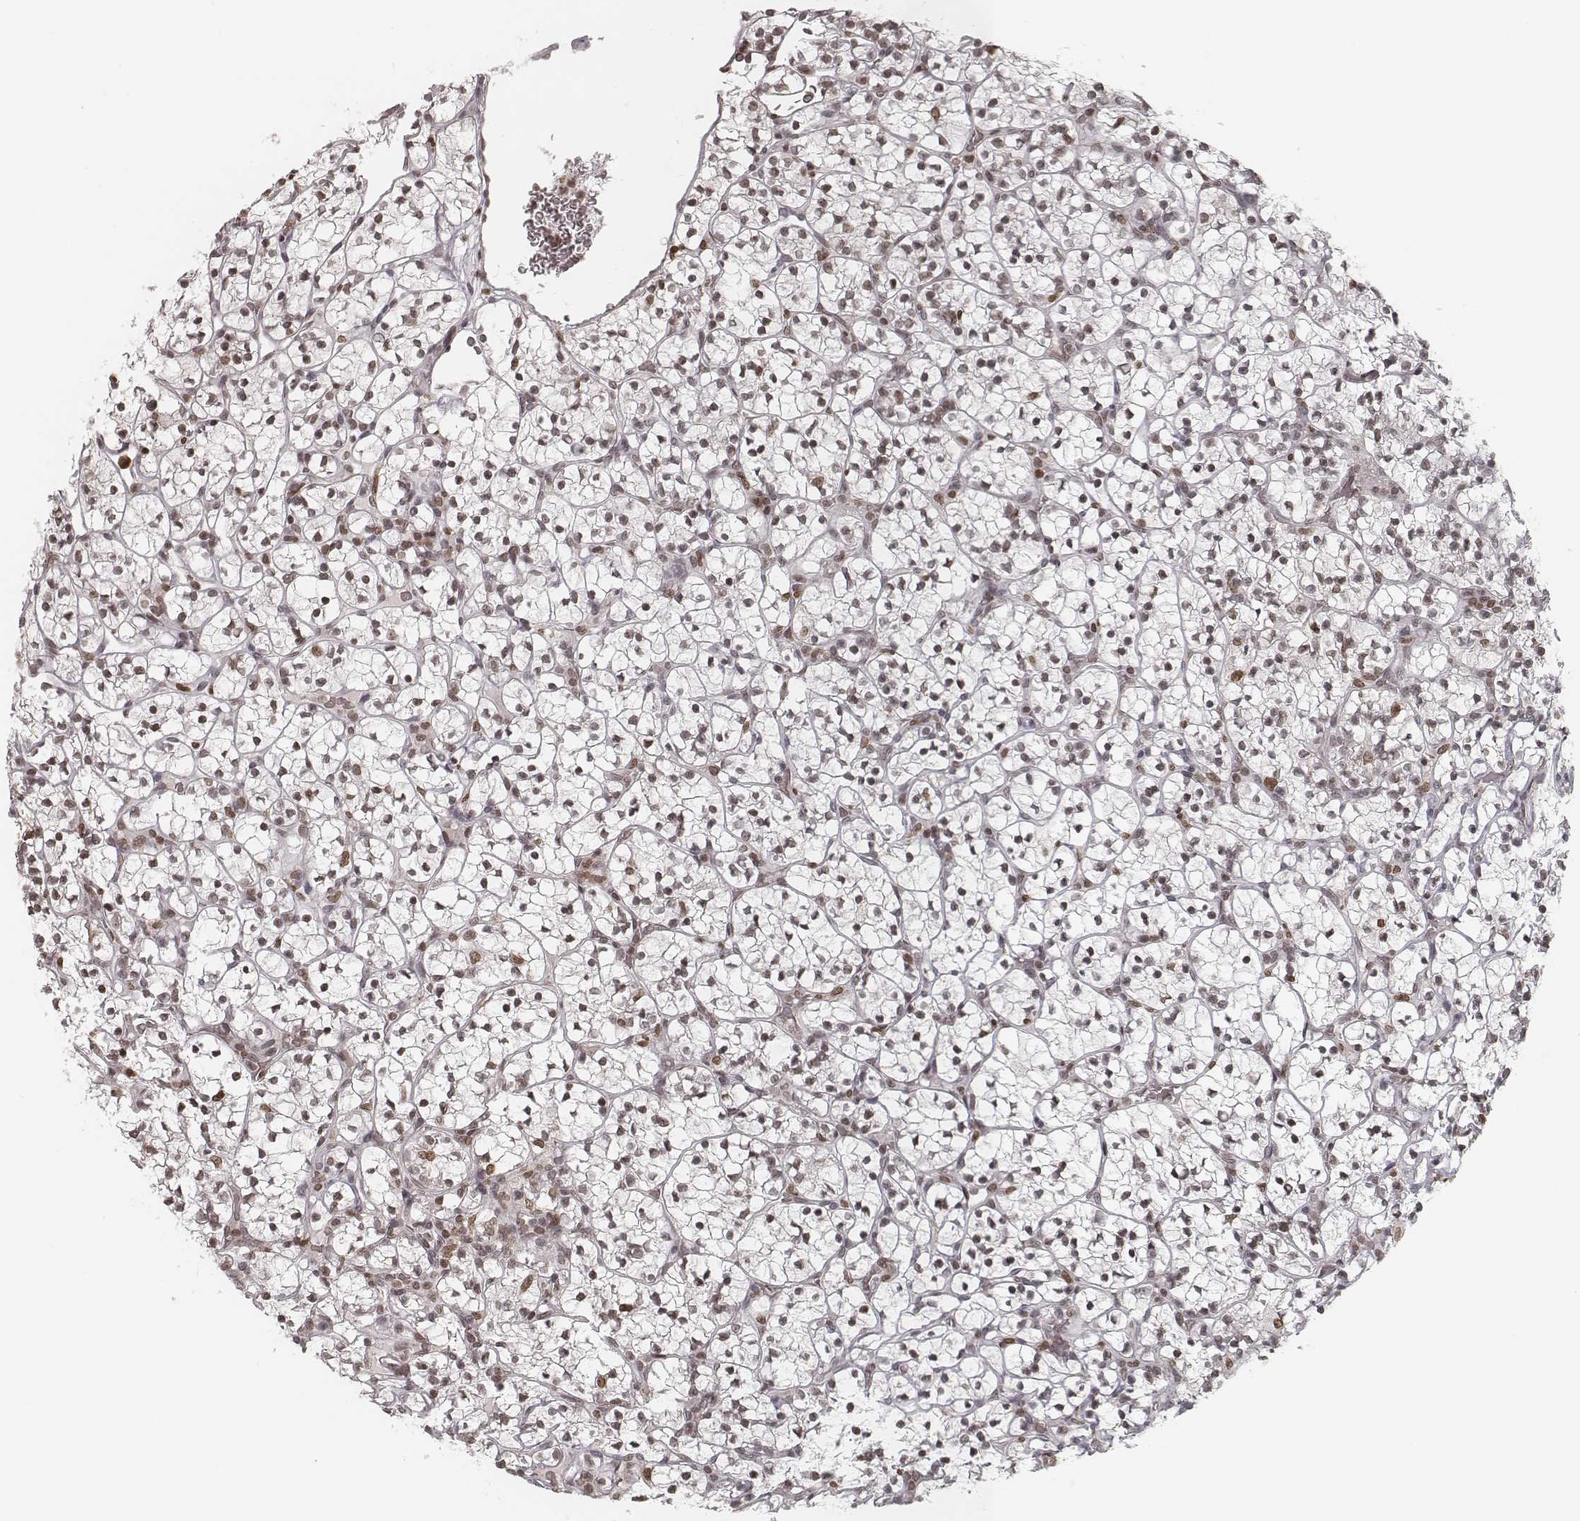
{"staining": {"intensity": "weak", "quantity": ">75%", "location": "nuclear"}, "tissue": "renal cancer", "cell_type": "Tumor cells", "image_type": "cancer", "snomed": [{"axis": "morphology", "description": "Adenocarcinoma, NOS"}, {"axis": "topography", "description": "Kidney"}], "caption": "An image of human renal cancer stained for a protein demonstrates weak nuclear brown staining in tumor cells.", "gene": "HMGA2", "patient": {"sex": "female", "age": 89}}